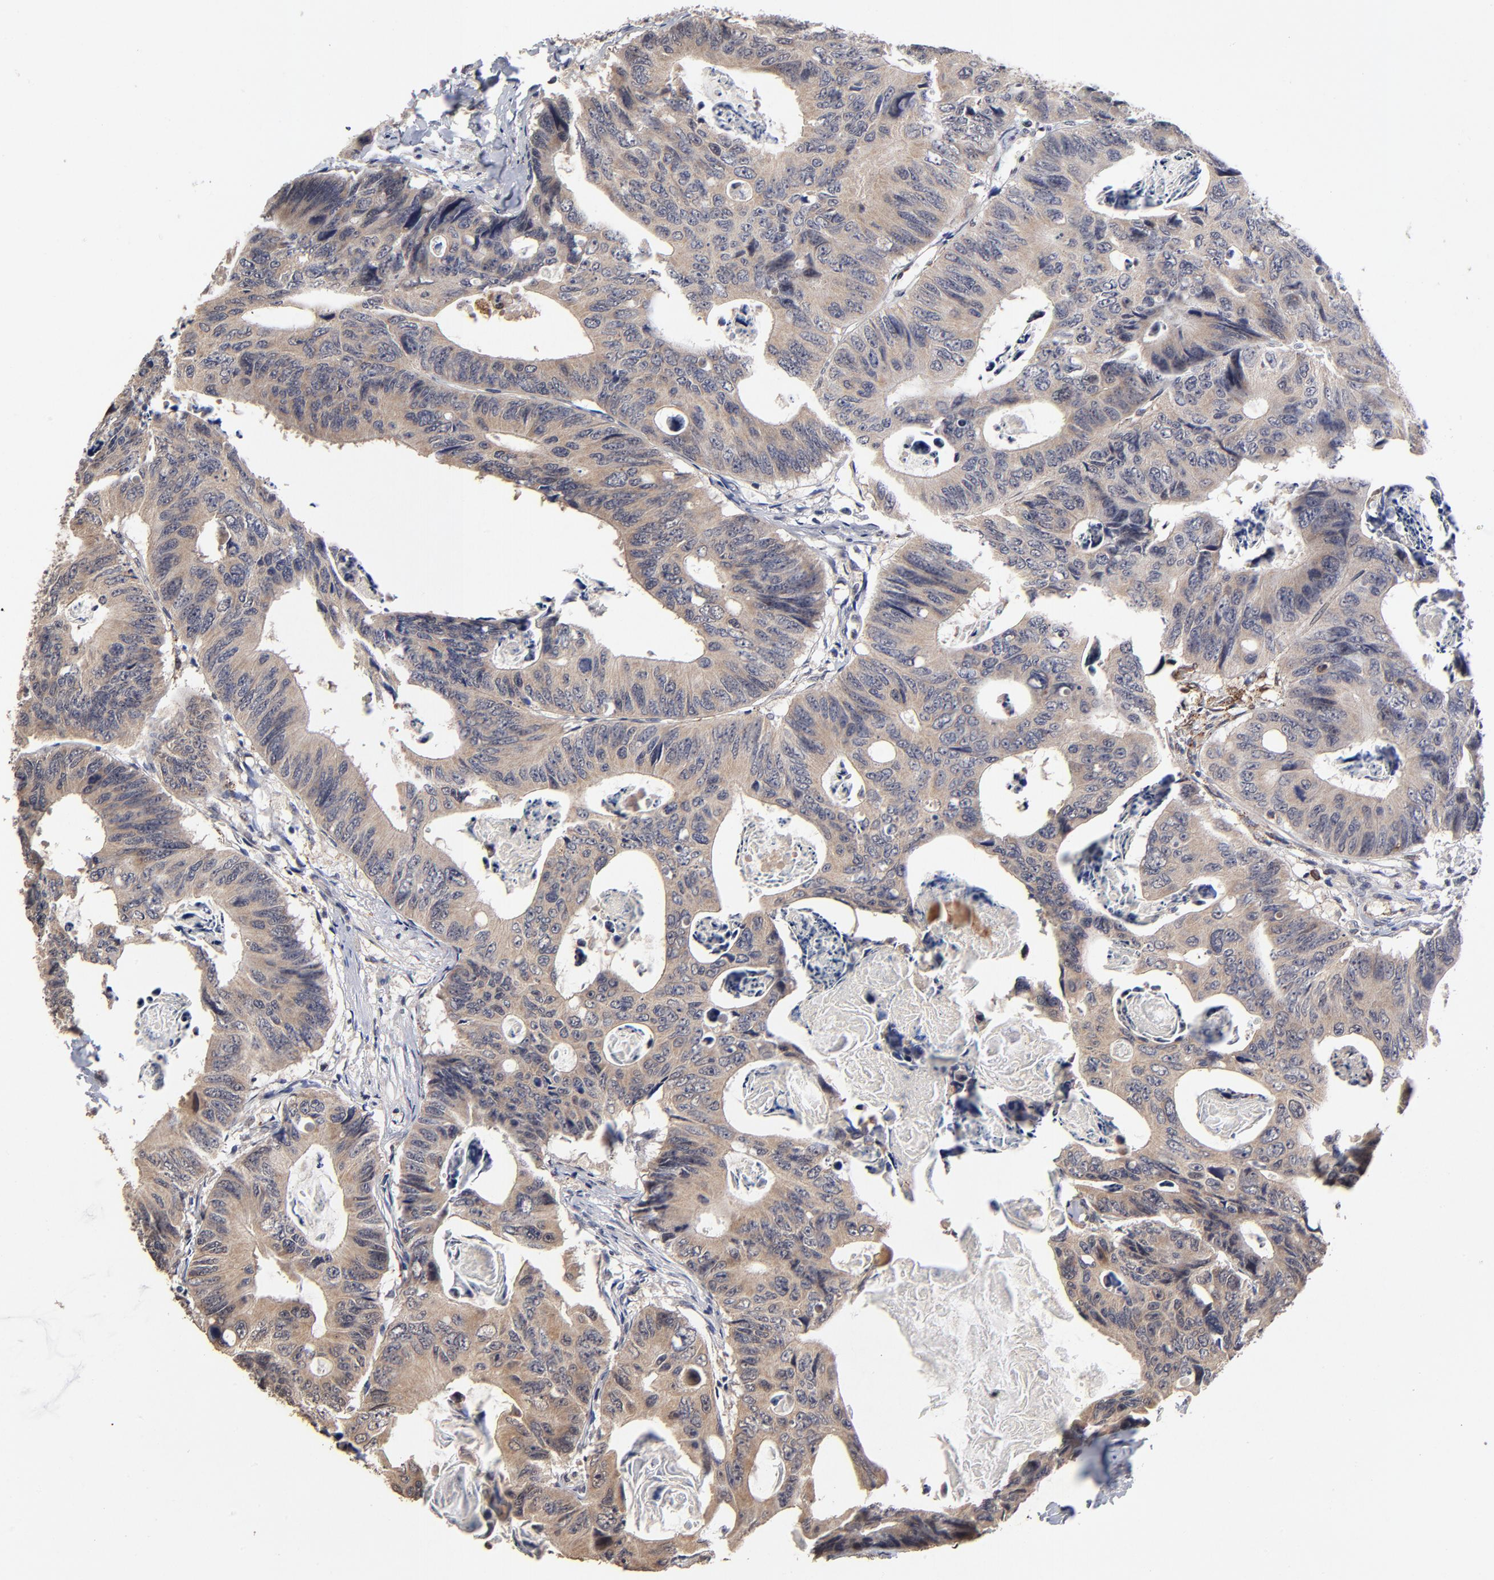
{"staining": {"intensity": "strong", "quantity": ">75%", "location": "cytoplasmic/membranous"}, "tissue": "colorectal cancer", "cell_type": "Tumor cells", "image_type": "cancer", "snomed": [{"axis": "morphology", "description": "Adenocarcinoma, NOS"}, {"axis": "topography", "description": "Colon"}], "caption": "High-power microscopy captured an immunohistochemistry (IHC) histopathology image of adenocarcinoma (colorectal), revealing strong cytoplasmic/membranous staining in about >75% of tumor cells.", "gene": "ASB8", "patient": {"sex": "female", "age": 55}}